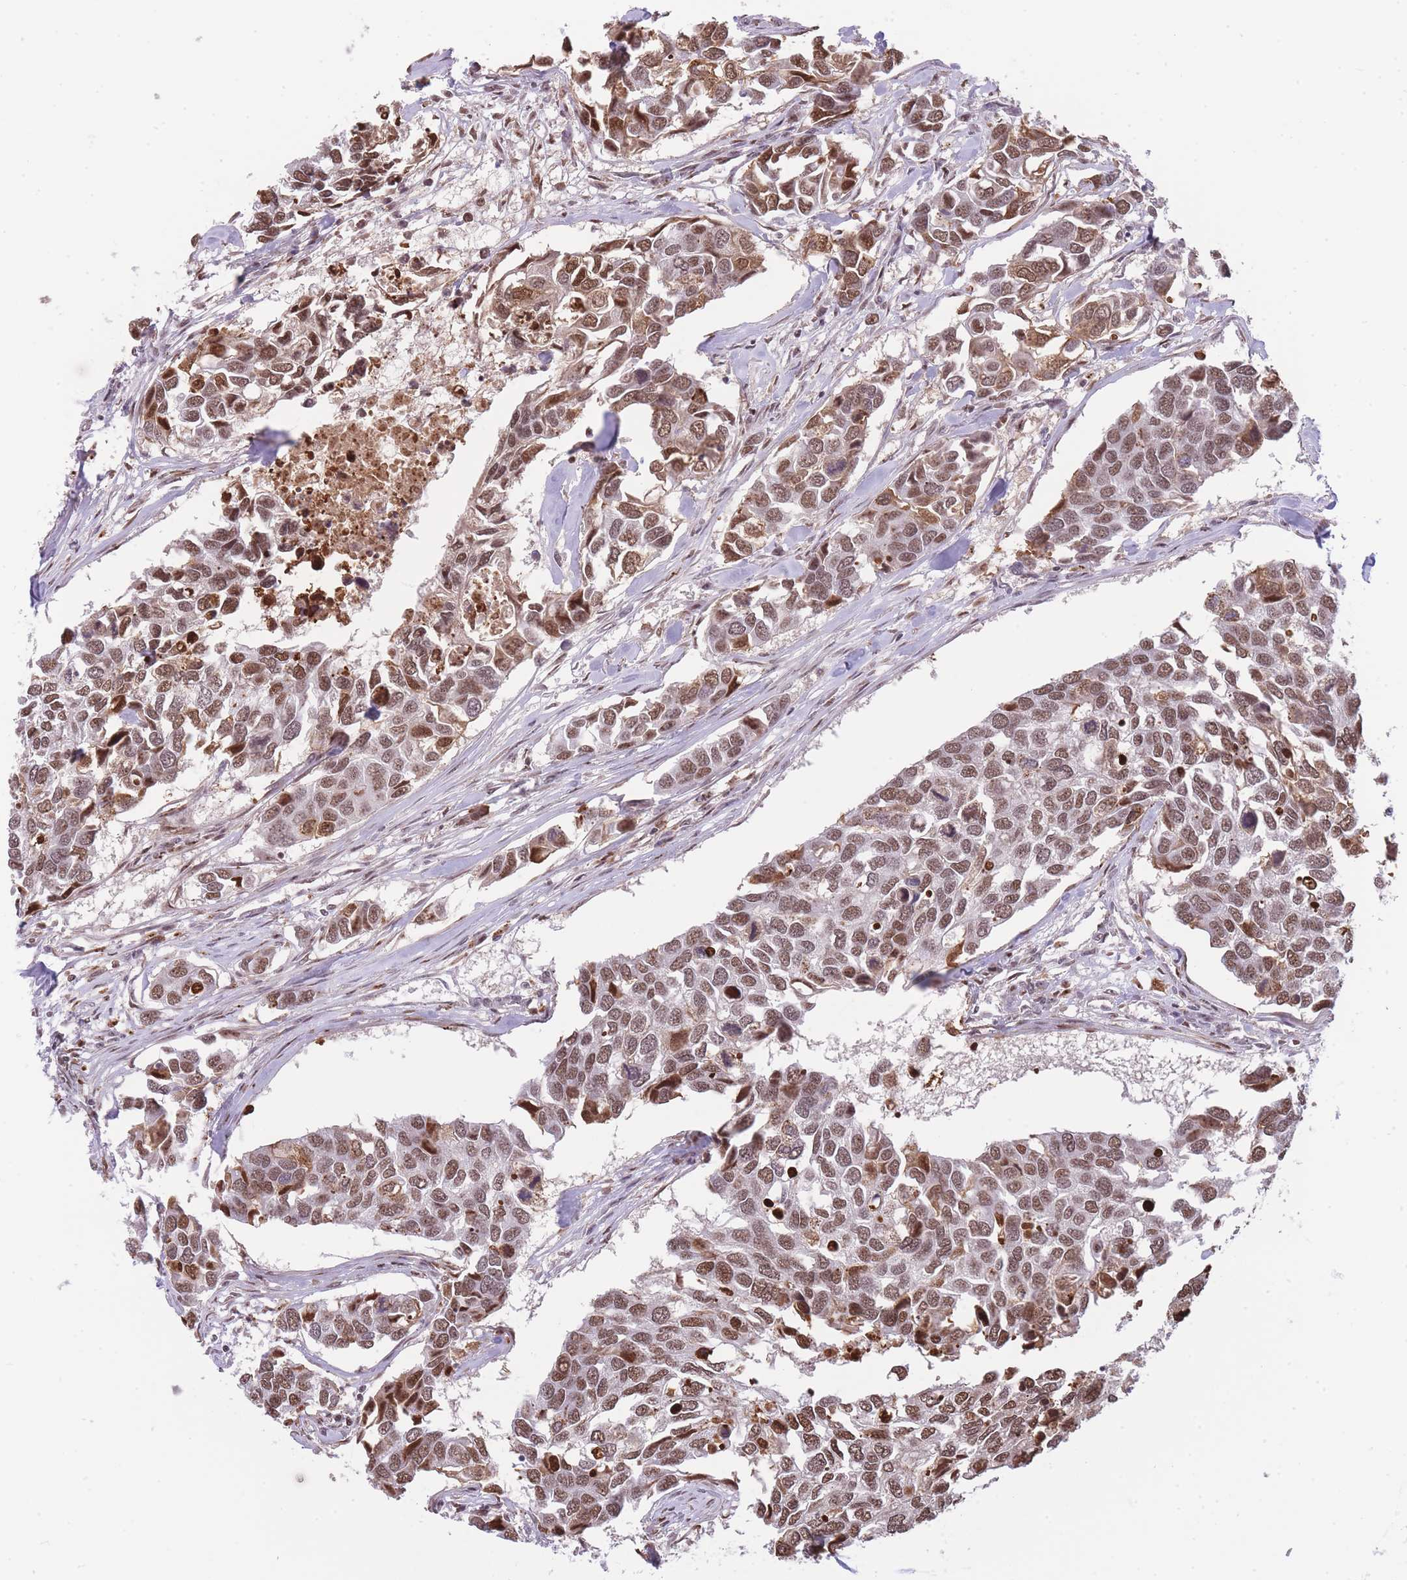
{"staining": {"intensity": "moderate", "quantity": ">75%", "location": "nuclear"}, "tissue": "breast cancer", "cell_type": "Tumor cells", "image_type": "cancer", "snomed": [{"axis": "morphology", "description": "Duct carcinoma"}, {"axis": "topography", "description": "Breast"}], "caption": "Breast cancer stained with immunohistochemistry (IHC) shows moderate nuclear positivity in about >75% of tumor cells. (Stains: DAB (3,3'-diaminobenzidine) in brown, nuclei in blue, Microscopy: brightfield microscopy at high magnification).", "gene": "EVC2", "patient": {"sex": "female", "age": 83}}